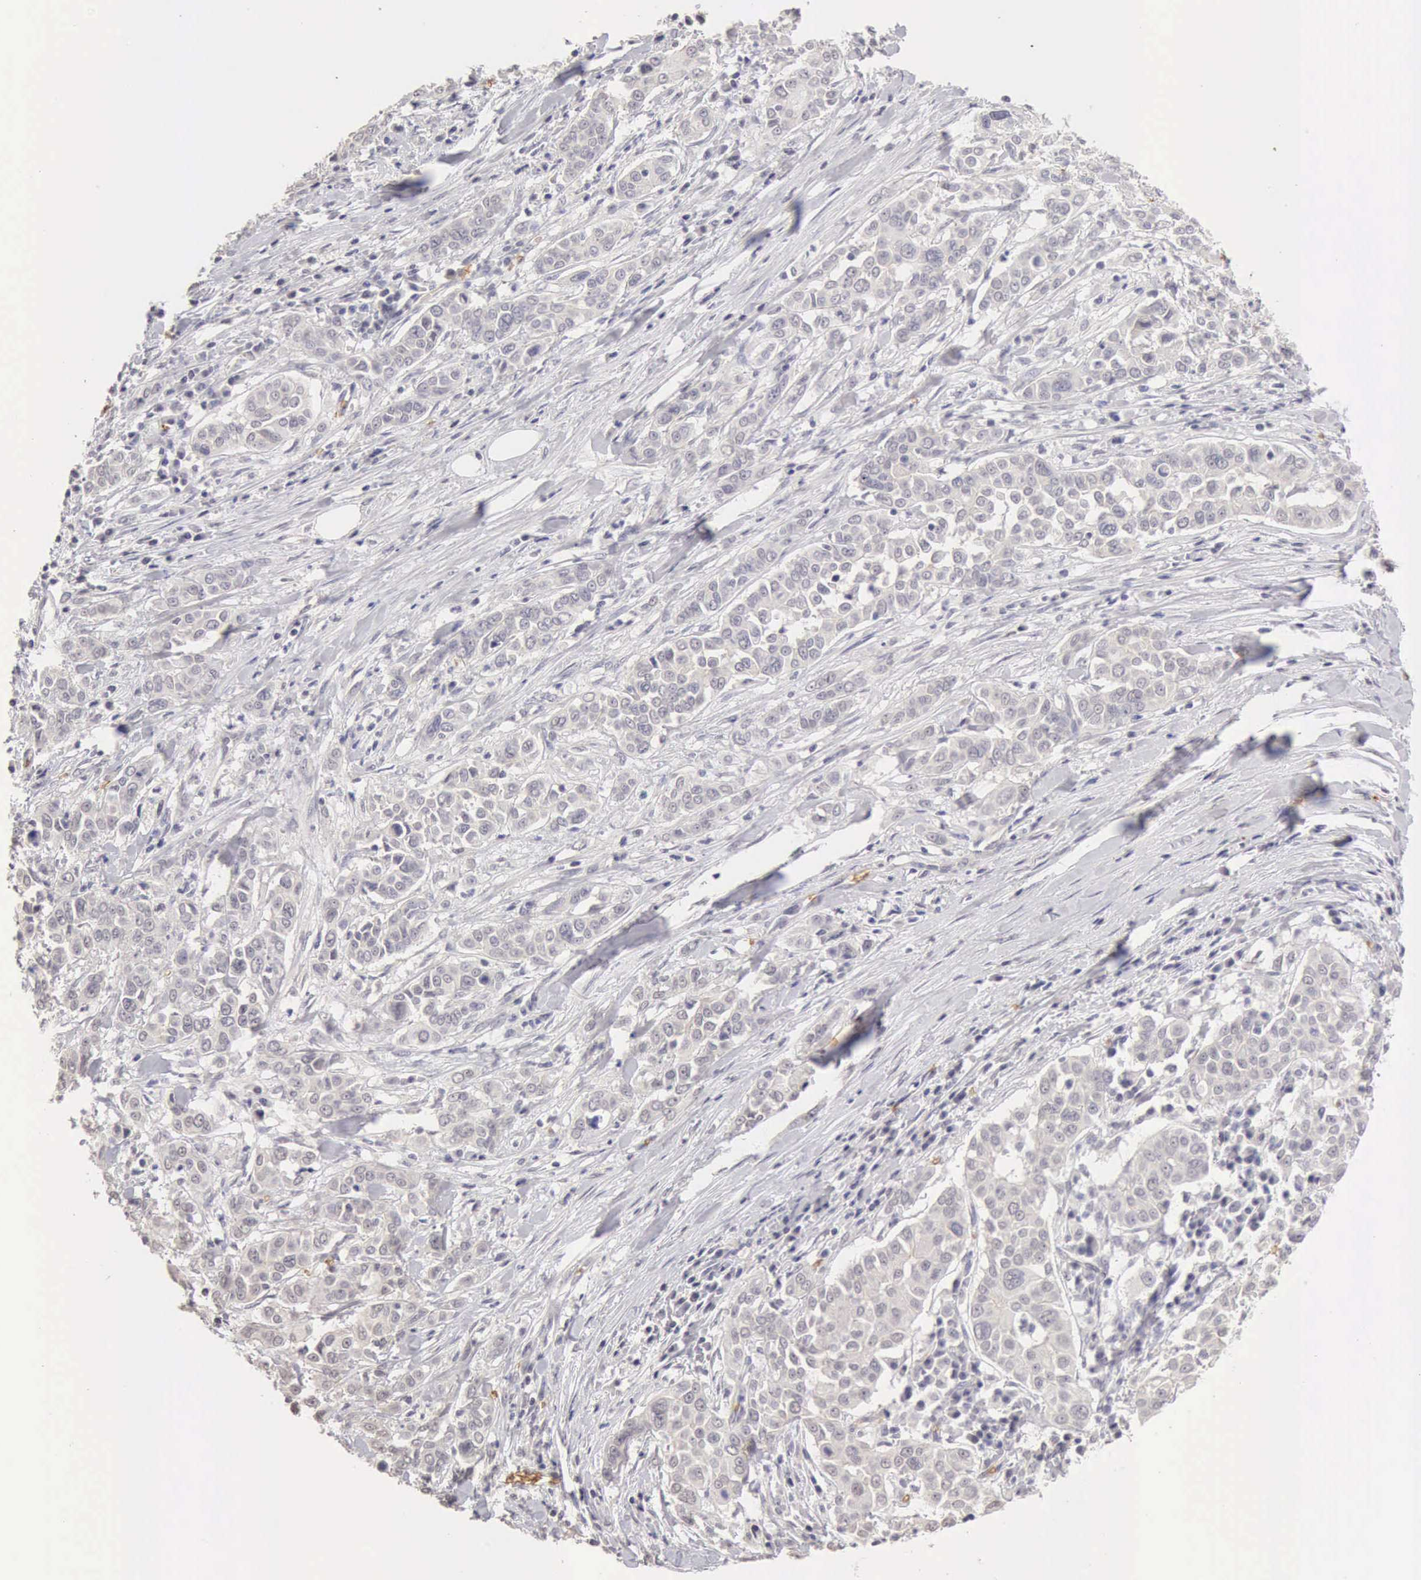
{"staining": {"intensity": "negative", "quantity": "none", "location": "none"}, "tissue": "pancreatic cancer", "cell_type": "Tumor cells", "image_type": "cancer", "snomed": [{"axis": "morphology", "description": "Adenocarcinoma, NOS"}, {"axis": "topography", "description": "Pancreas"}], "caption": "High magnification brightfield microscopy of pancreatic cancer stained with DAB (brown) and counterstained with hematoxylin (blue): tumor cells show no significant positivity. The staining was performed using DAB to visualize the protein expression in brown, while the nuclei were stained in blue with hematoxylin (Magnification: 20x).", "gene": "CFI", "patient": {"sex": "female", "age": 52}}